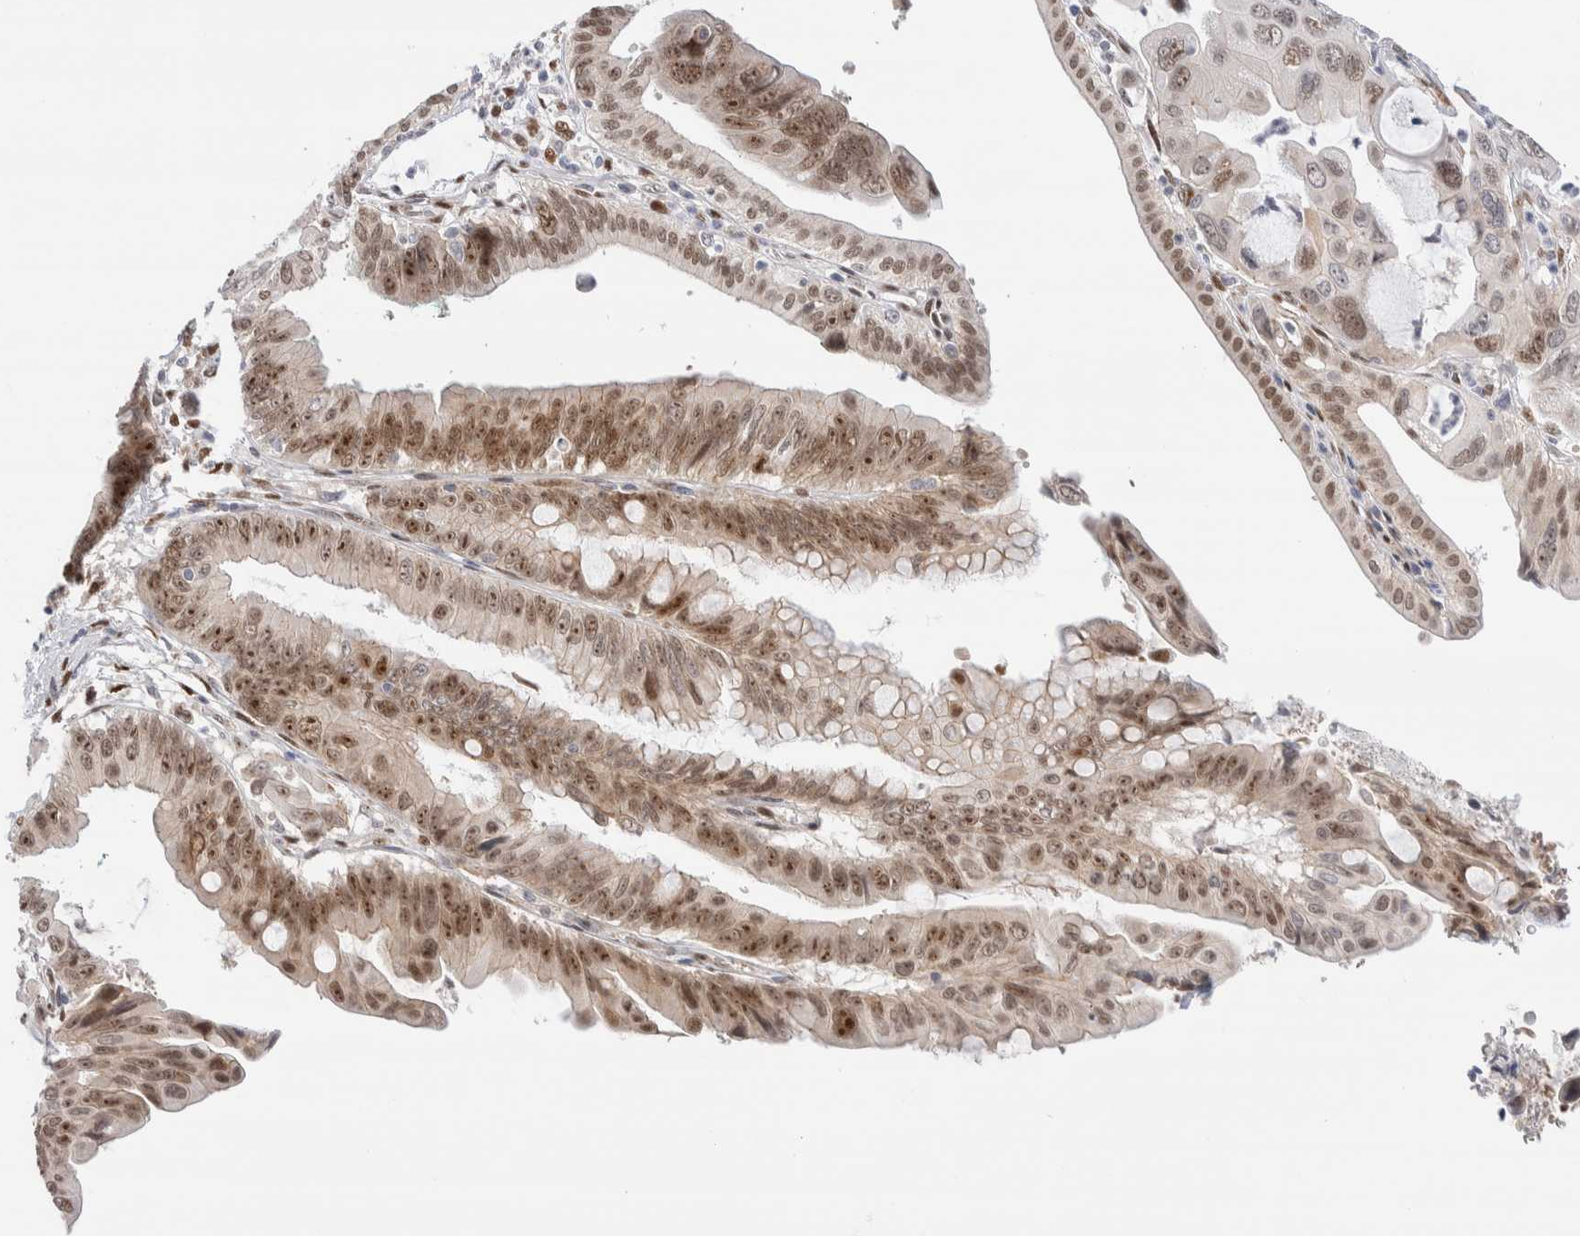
{"staining": {"intensity": "moderate", "quantity": ">75%", "location": "cytoplasmic/membranous,nuclear"}, "tissue": "pancreatic cancer", "cell_type": "Tumor cells", "image_type": "cancer", "snomed": [{"axis": "morphology", "description": "Adenocarcinoma, NOS"}, {"axis": "topography", "description": "Pancreas"}], "caption": "Moderate cytoplasmic/membranous and nuclear protein positivity is present in approximately >75% of tumor cells in adenocarcinoma (pancreatic). (DAB (3,3'-diaminobenzidine) IHC with brightfield microscopy, high magnification).", "gene": "NSMAF", "patient": {"sex": "female", "age": 72}}